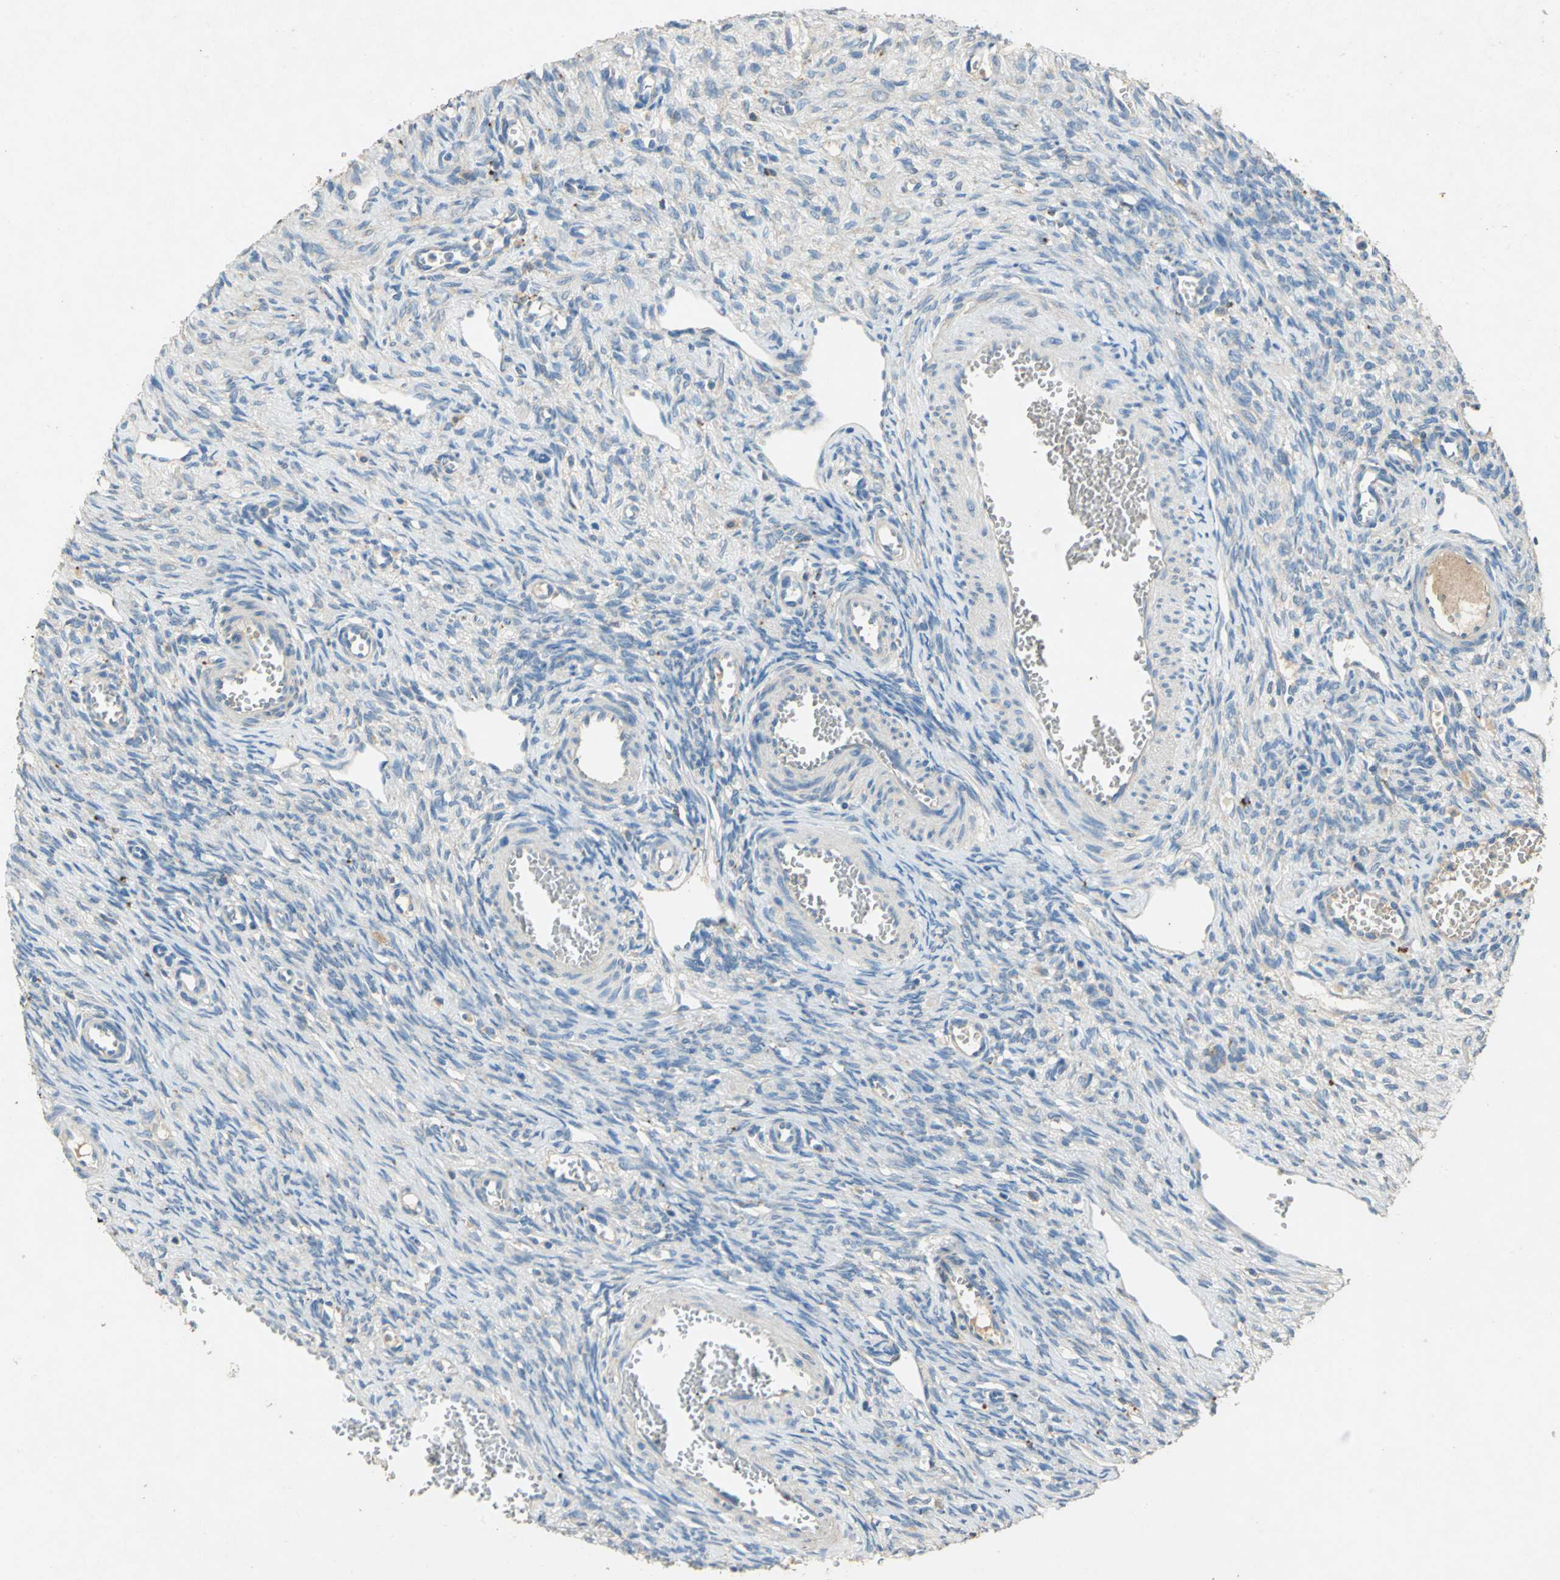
{"staining": {"intensity": "weak", "quantity": ">75%", "location": "cytoplasmic/membranous"}, "tissue": "ovary", "cell_type": "Follicle cells", "image_type": "normal", "snomed": [{"axis": "morphology", "description": "Normal tissue, NOS"}, {"axis": "topography", "description": "Ovary"}], "caption": "IHC photomicrograph of benign ovary: ovary stained using IHC demonstrates low levels of weak protein expression localized specifically in the cytoplasmic/membranous of follicle cells, appearing as a cytoplasmic/membranous brown color.", "gene": "ADAMTS5", "patient": {"sex": "female", "age": 33}}